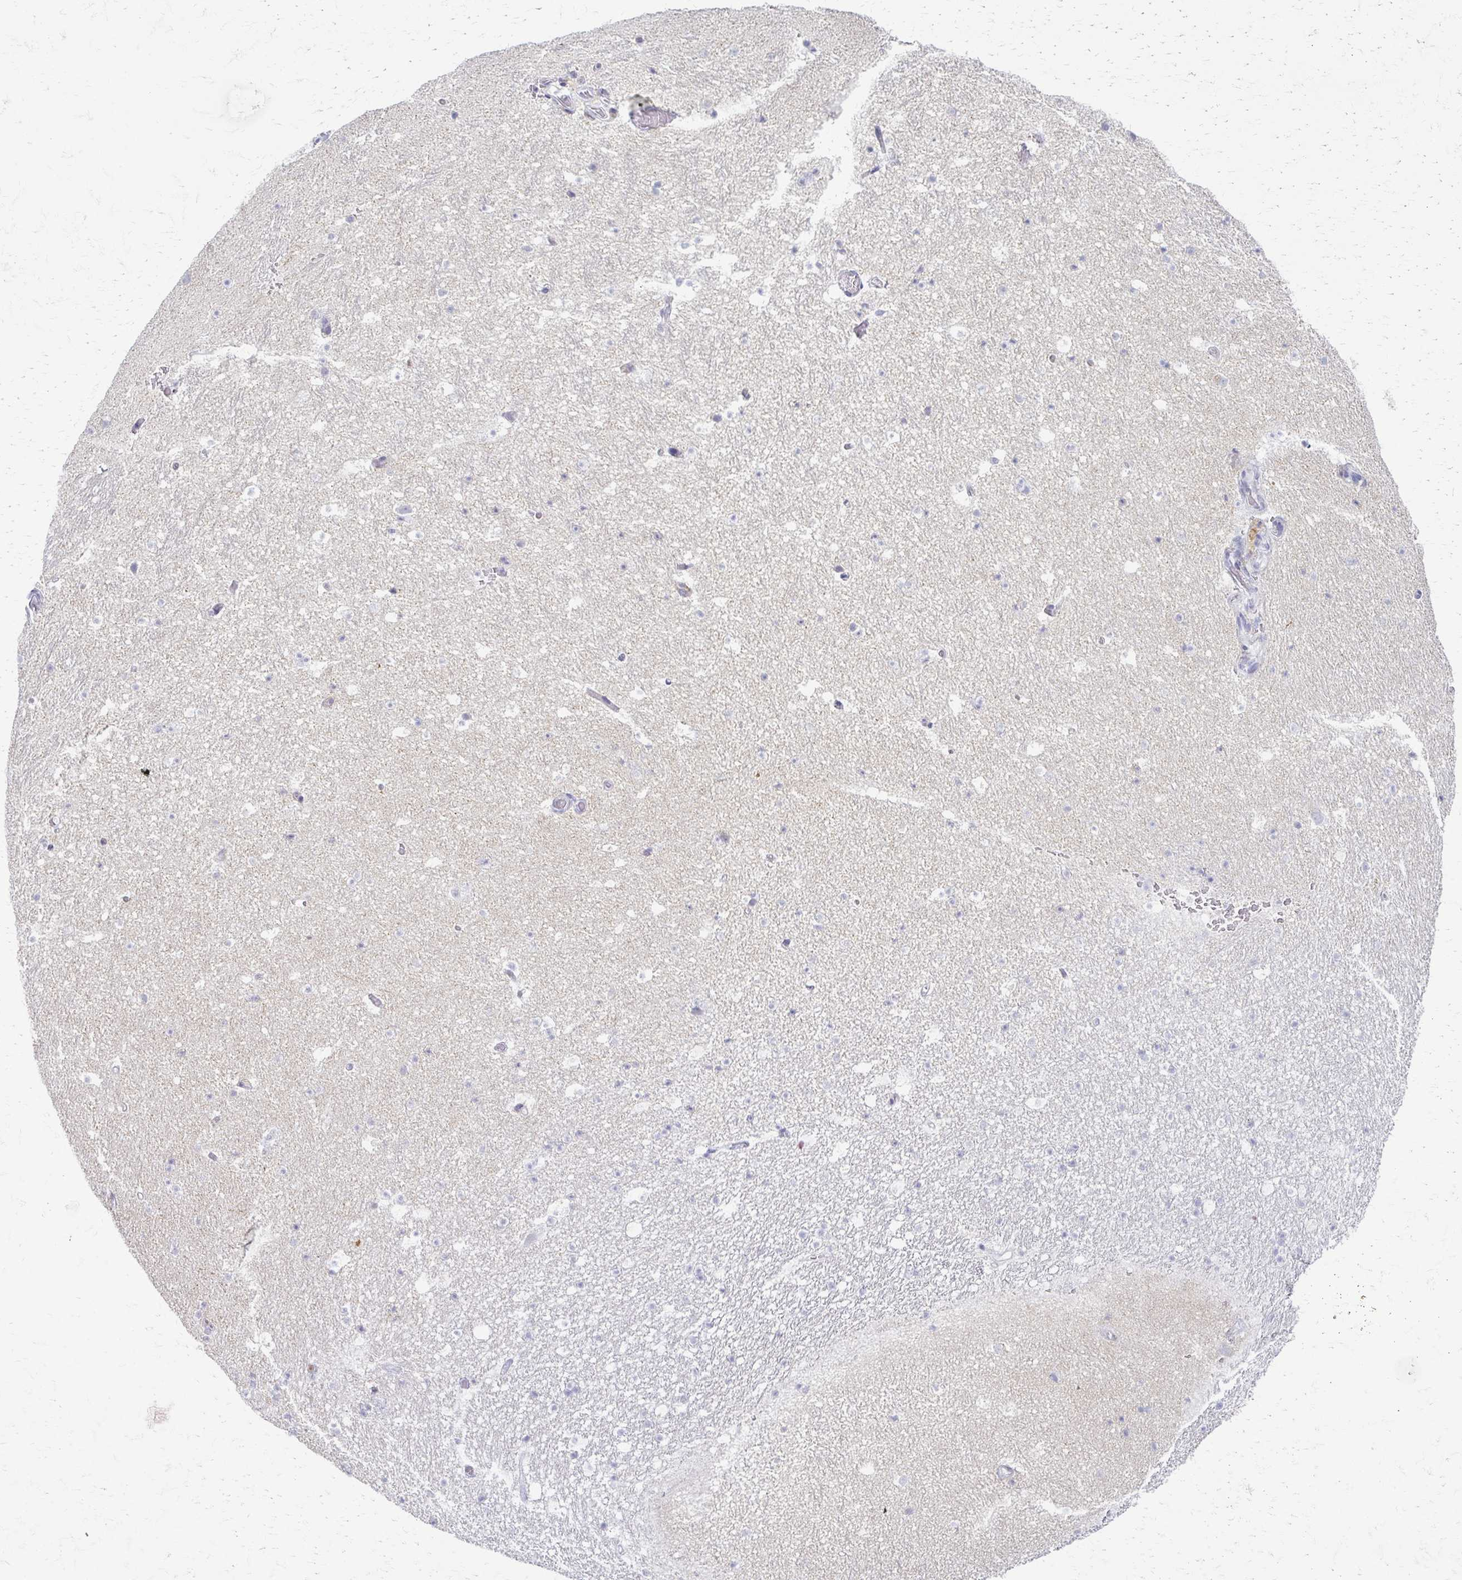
{"staining": {"intensity": "negative", "quantity": "none", "location": "none"}, "tissue": "hippocampus", "cell_type": "Glial cells", "image_type": "normal", "snomed": [{"axis": "morphology", "description": "Normal tissue, NOS"}, {"axis": "topography", "description": "Hippocampus"}], "caption": "Hippocampus stained for a protein using IHC shows no expression glial cells.", "gene": "FCGR2A", "patient": {"sex": "male", "age": 26}}